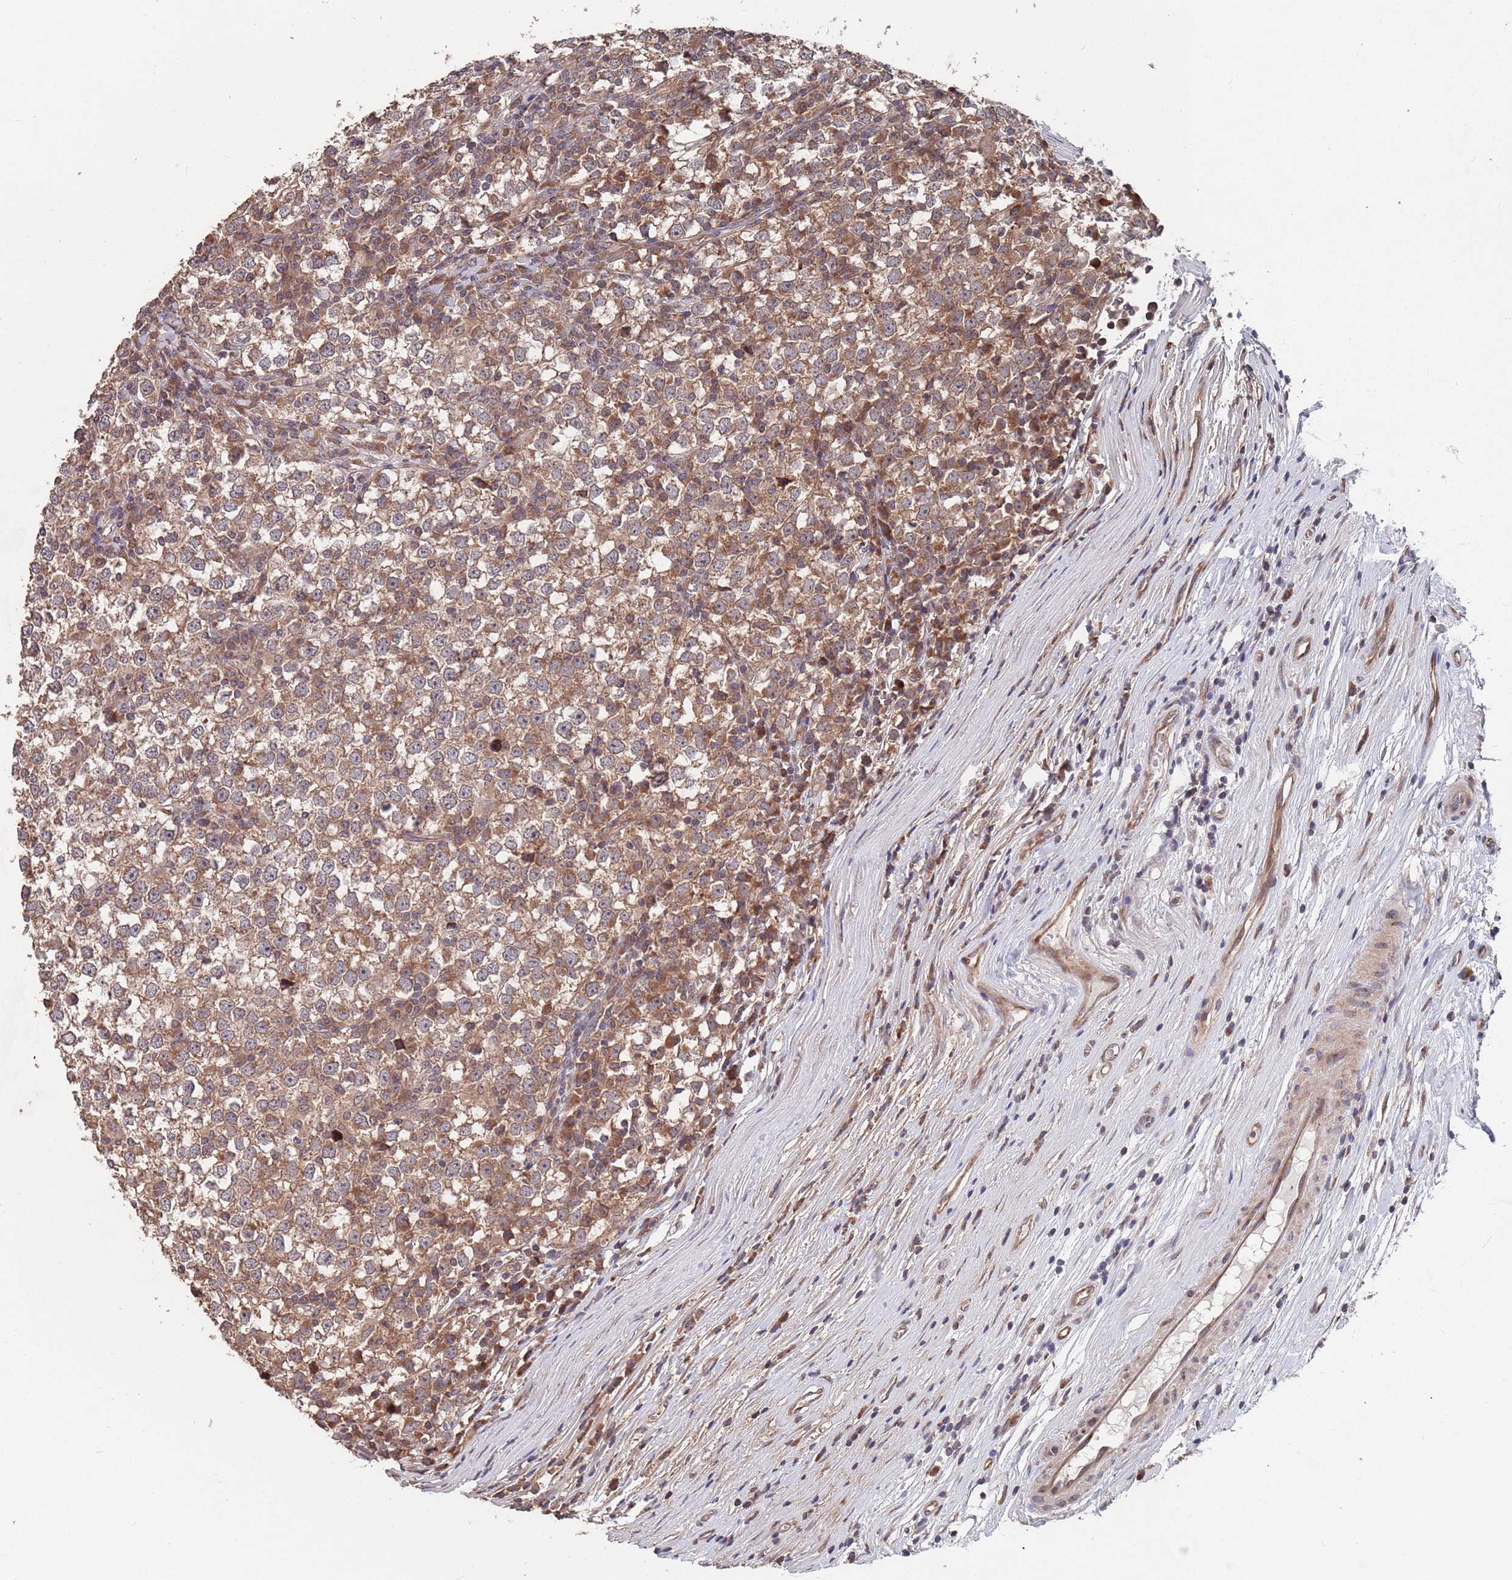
{"staining": {"intensity": "moderate", "quantity": ">75%", "location": "cytoplasmic/membranous"}, "tissue": "testis cancer", "cell_type": "Tumor cells", "image_type": "cancer", "snomed": [{"axis": "morphology", "description": "Seminoma, NOS"}, {"axis": "topography", "description": "Testis"}], "caption": "Brown immunohistochemical staining in human testis cancer (seminoma) exhibits moderate cytoplasmic/membranous staining in approximately >75% of tumor cells. The protein is stained brown, and the nuclei are stained in blue (DAB (3,3'-diaminobenzidine) IHC with brightfield microscopy, high magnification).", "gene": "UNC45A", "patient": {"sex": "male", "age": 65}}